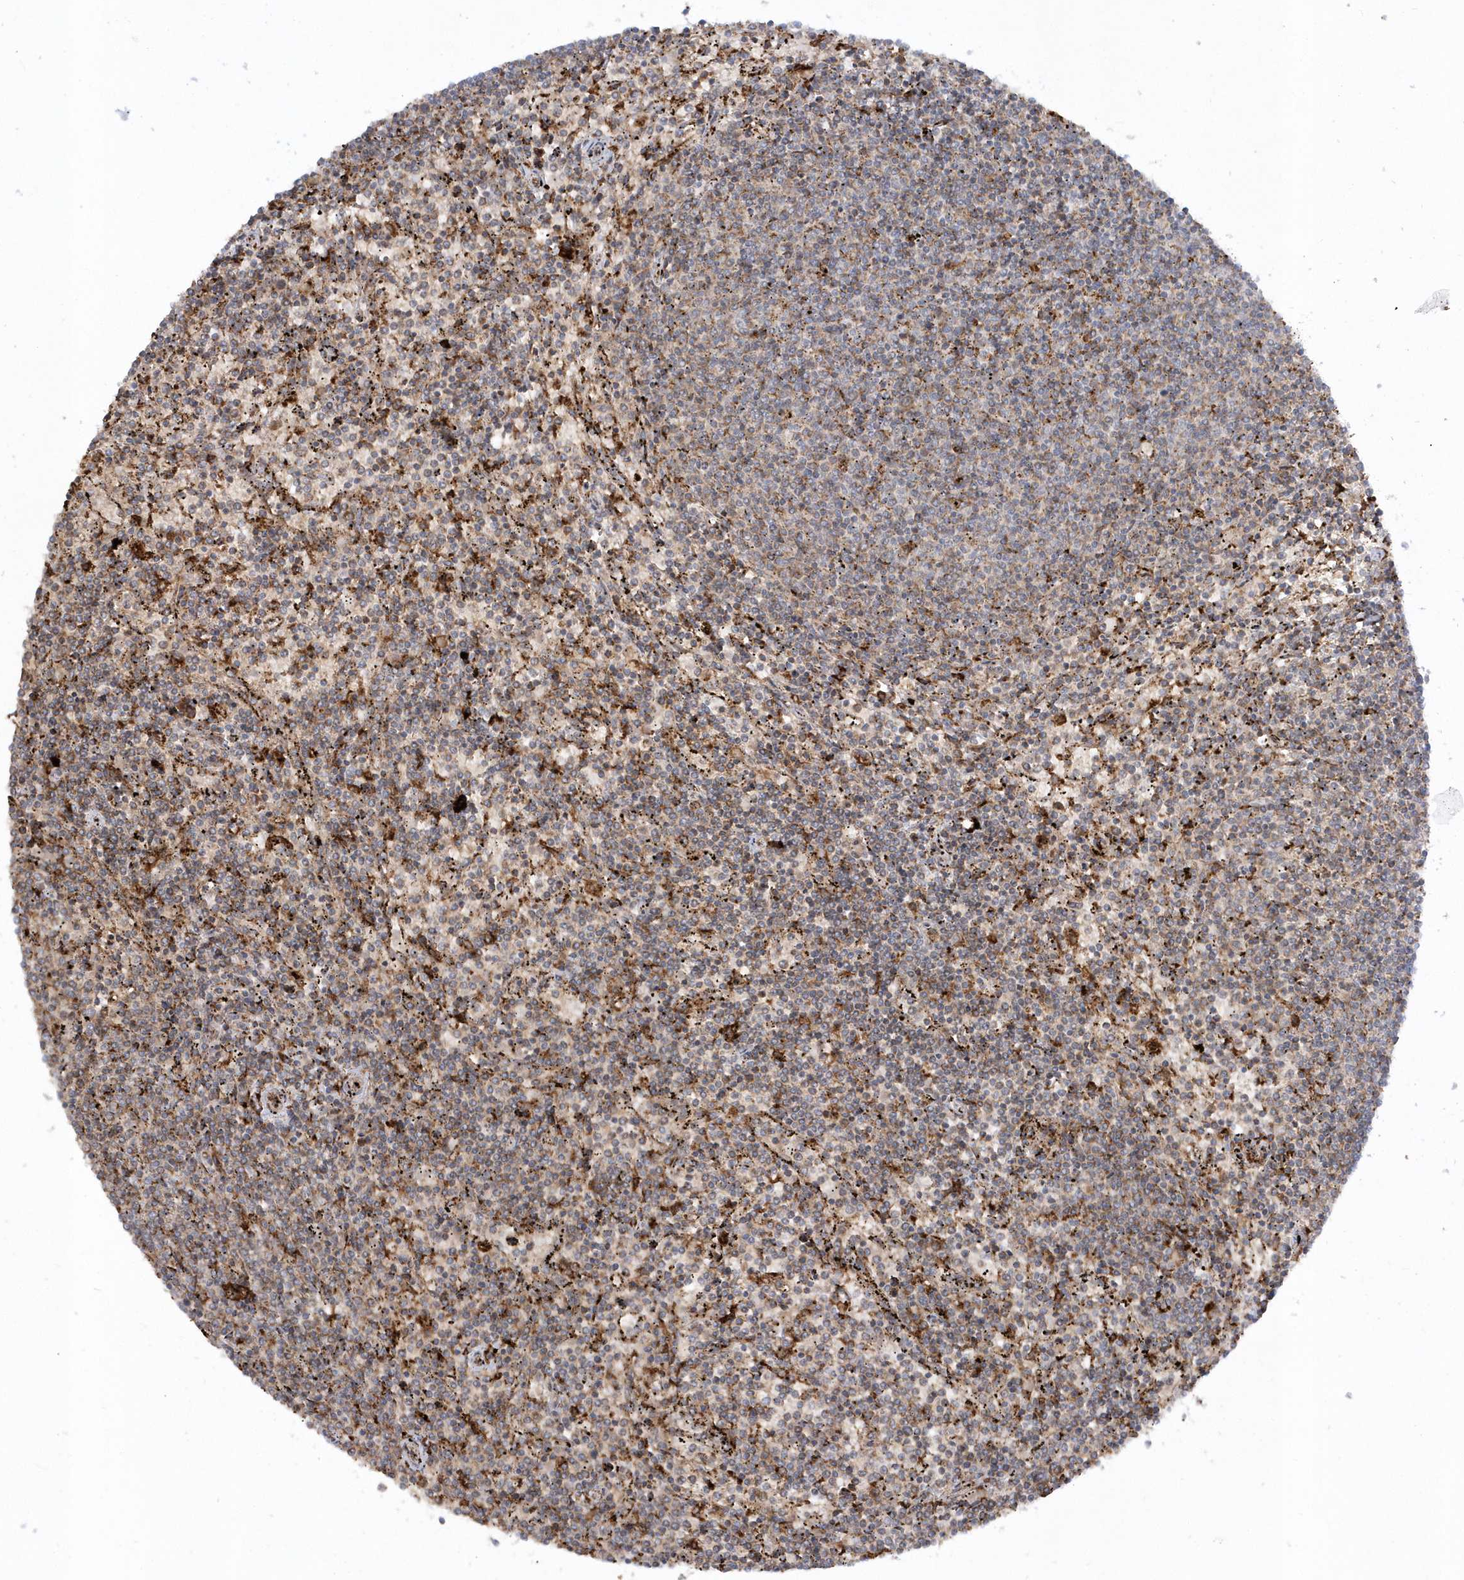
{"staining": {"intensity": "moderate", "quantity": "<25%", "location": "cytoplasmic/membranous"}, "tissue": "lymphoma", "cell_type": "Tumor cells", "image_type": "cancer", "snomed": [{"axis": "morphology", "description": "Malignant lymphoma, non-Hodgkin's type, Low grade"}, {"axis": "topography", "description": "Spleen"}], "caption": "Immunohistochemical staining of lymphoma demonstrates low levels of moderate cytoplasmic/membranous protein positivity in approximately <25% of tumor cells. (Stains: DAB in brown, nuclei in blue, Microscopy: brightfield microscopy at high magnification).", "gene": "SH3BP2", "patient": {"sex": "female", "age": 50}}